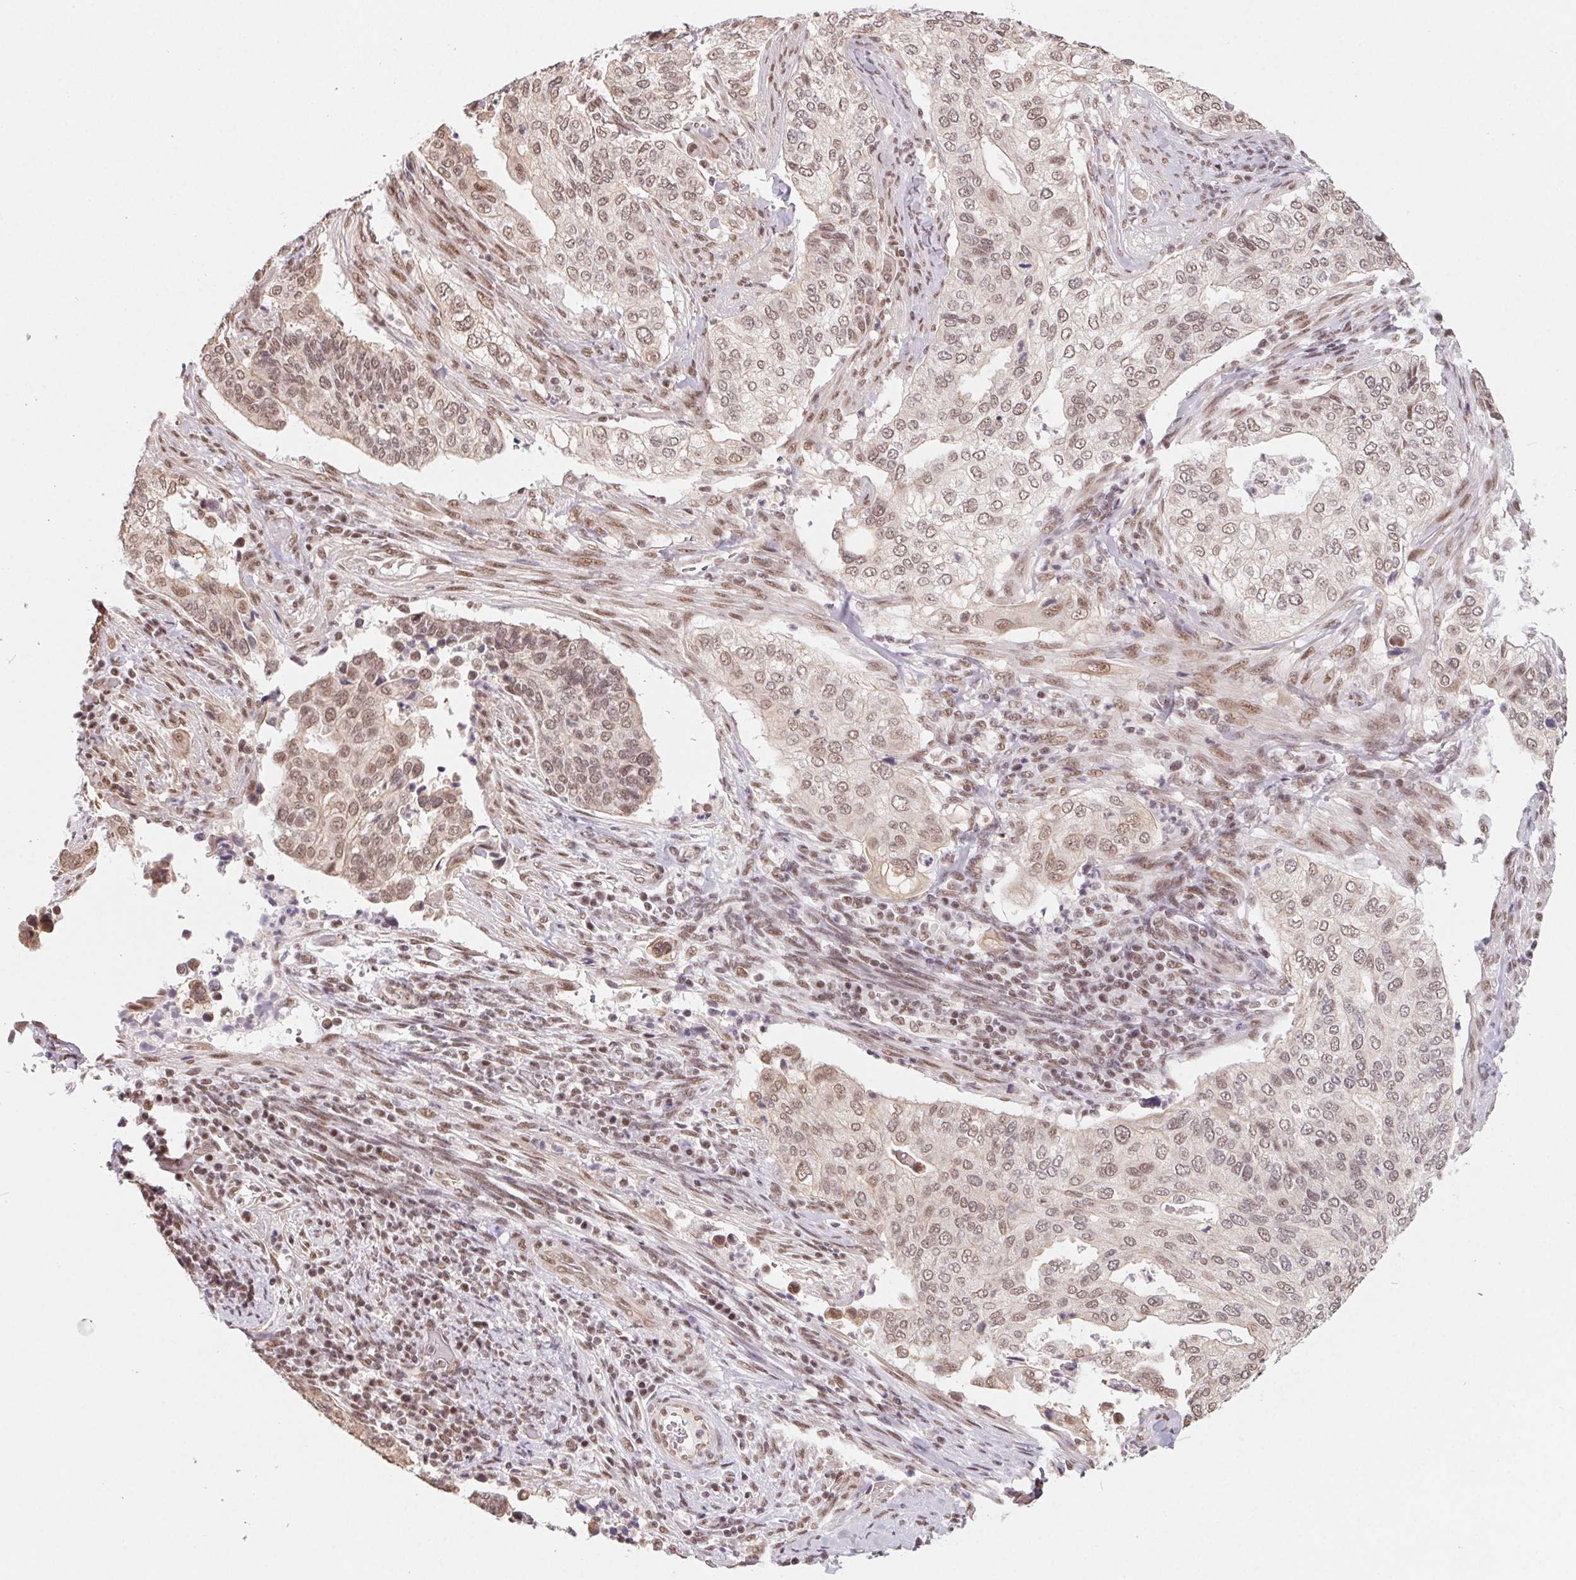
{"staining": {"intensity": "moderate", "quantity": ">75%", "location": "cytoplasmic/membranous,nuclear"}, "tissue": "cervical cancer", "cell_type": "Tumor cells", "image_type": "cancer", "snomed": [{"axis": "morphology", "description": "Squamous cell carcinoma, NOS"}, {"axis": "topography", "description": "Cervix"}], "caption": "Immunohistochemistry (DAB) staining of cervical cancer shows moderate cytoplasmic/membranous and nuclear protein expression in approximately >75% of tumor cells. (DAB IHC, brown staining for protein, blue staining for nuclei).", "gene": "TCERG1", "patient": {"sex": "female", "age": 38}}